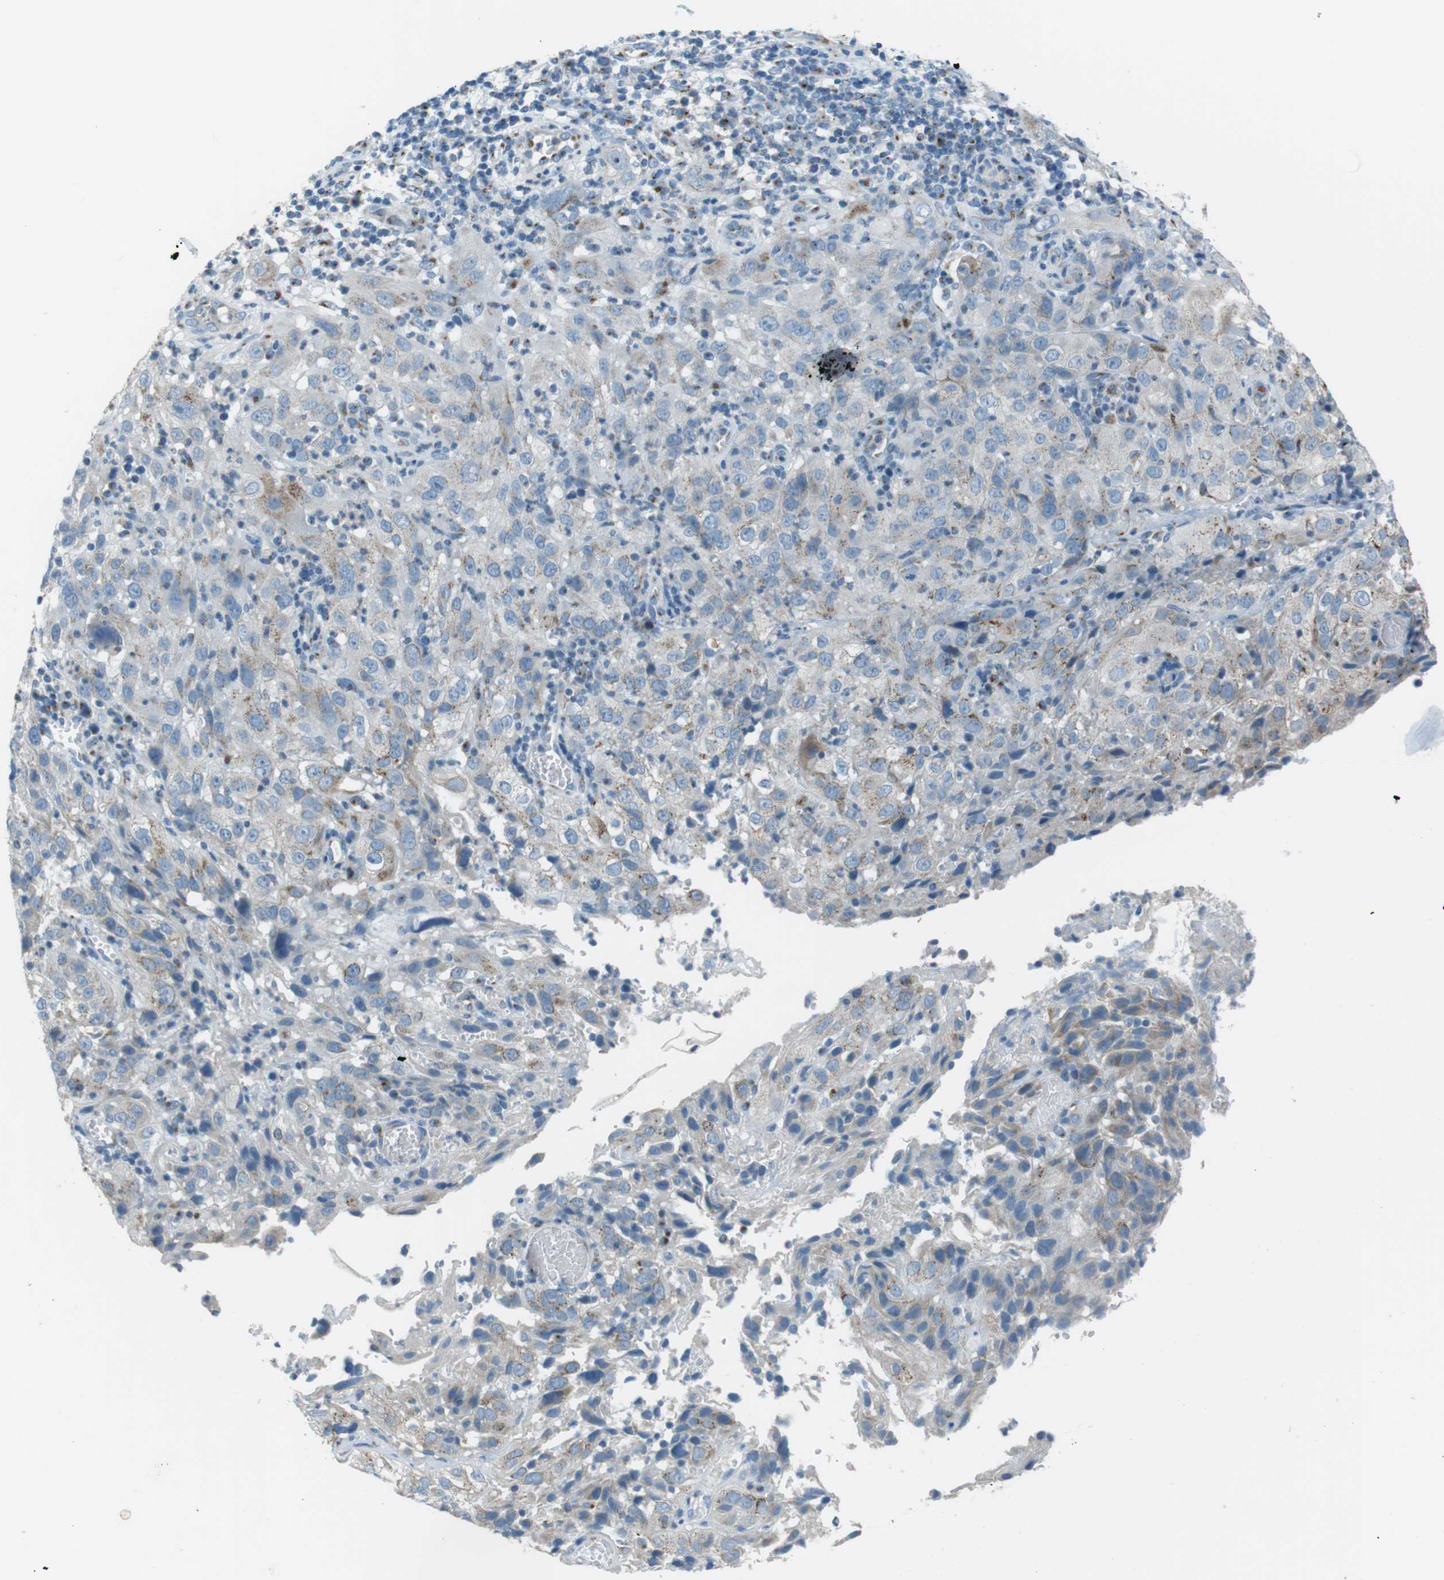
{"staining": {"intensity": "negative", "quantity": "none", "location": "none"}, "tissue": "cervical cancer", "cell_type": "Tumor cells", "image_type": "cancer", "snomed": [{"axis": "morphology", "description": "Squamous cell carcinoma, NOS"}, {"axis": "topography", "description": "Cervix"}], "caption": "This is an immunohistochemistry (IHC) histopathology image of human squamous cell carcinoma (cervical). There is no positivity in tumor cells.", "gene": "TXNDC15", "patient": {"sex": "female", "age": 32}}